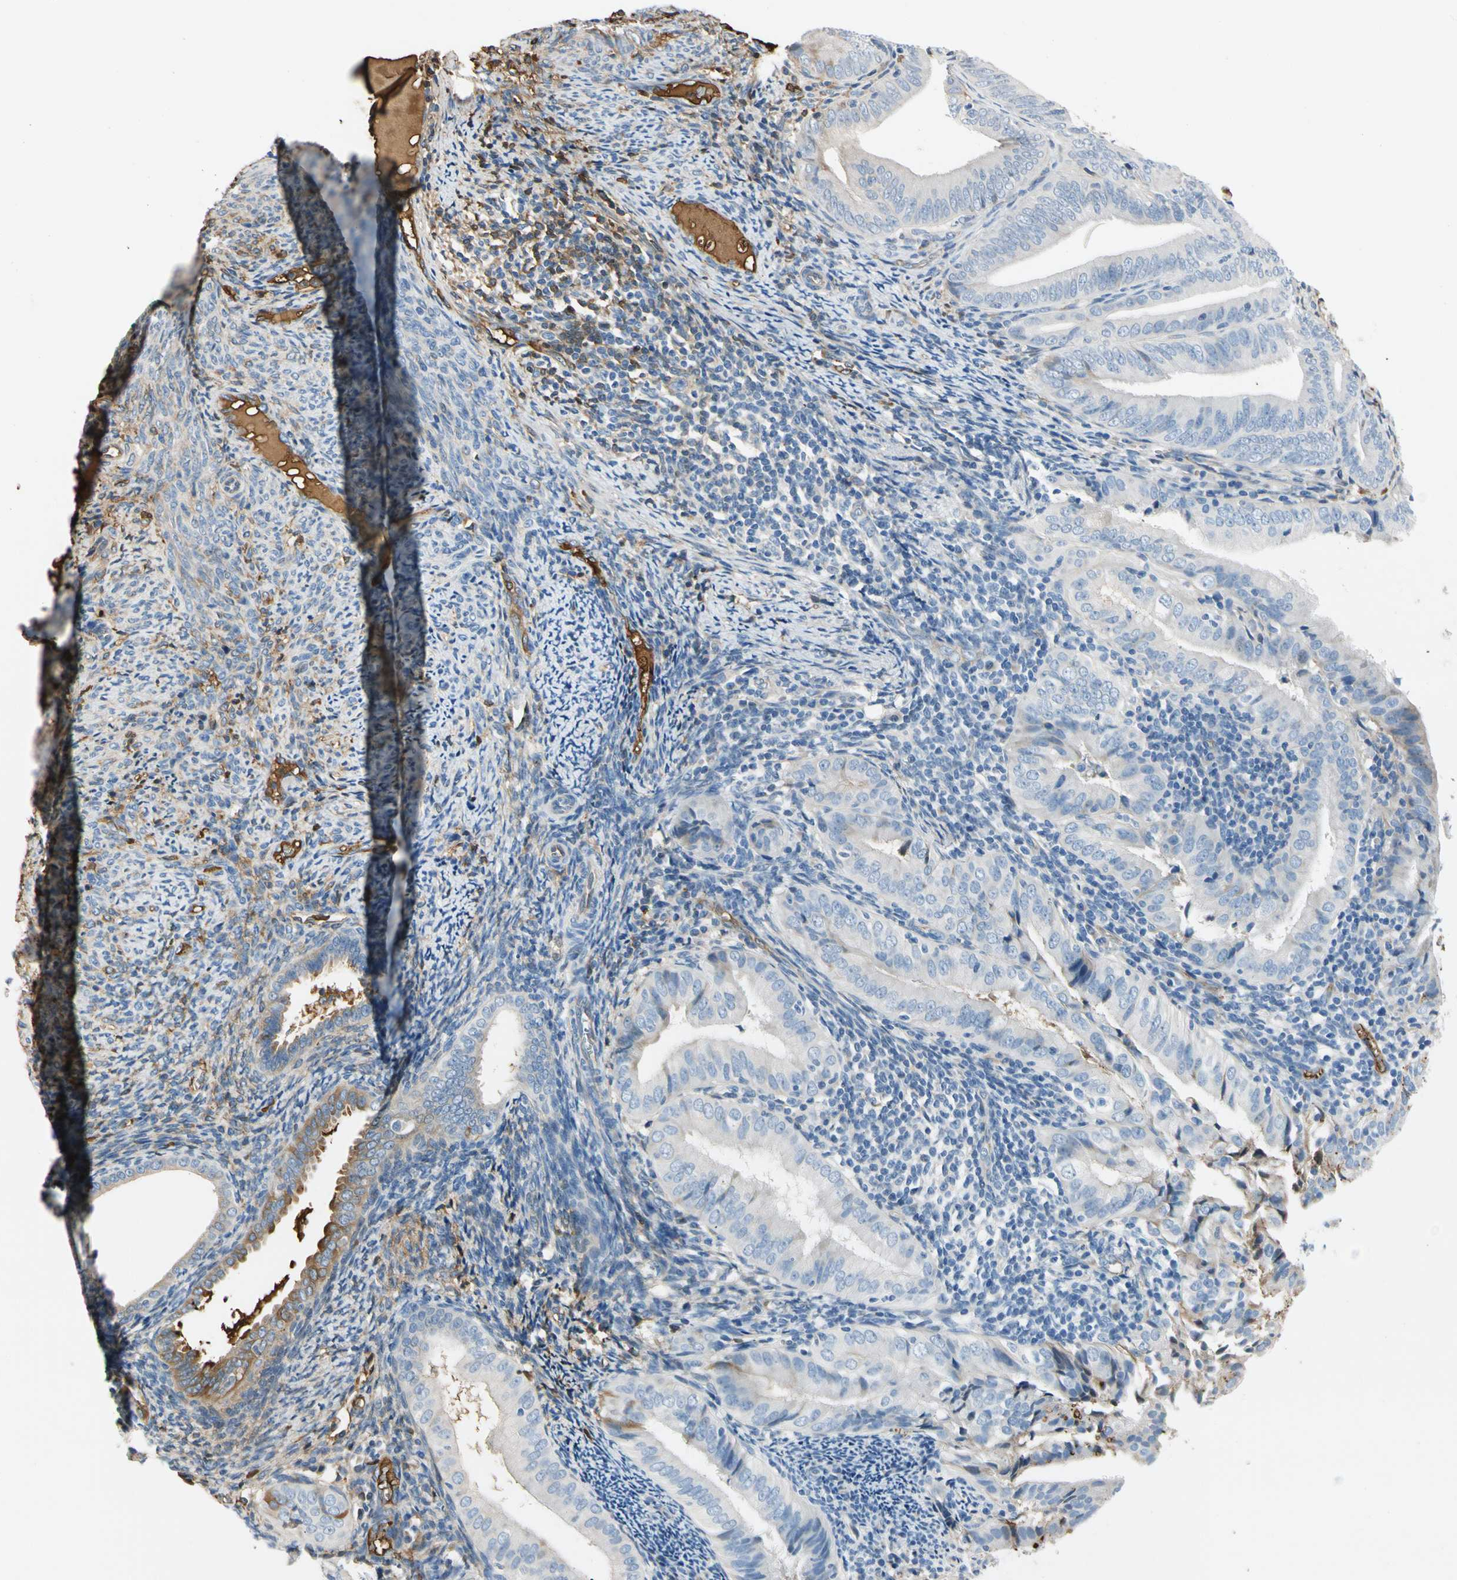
{"staining": {"intensity": "moderate", "quantity": "<25%", "location": "cytoplasmic/membranous"}, "tissue": "endometrial cancer", "cell_type": "Tumor cells", "image_type": "cancer", "snomed": [{"axis": "morphology", "description": "Adenocarcinoma, NOS"}, {"axis": "topography", "description": "Endometrium"}], "caption": "This histopathology image demonstrates IHC staining of human endometrial cancer (adenocarcinoma), with low moderate cytoplasmic/membranous staining in approximately <25% of tumor cells.", "gene": "LAMB3", "patient": {"sex": "female", "age": 58}}